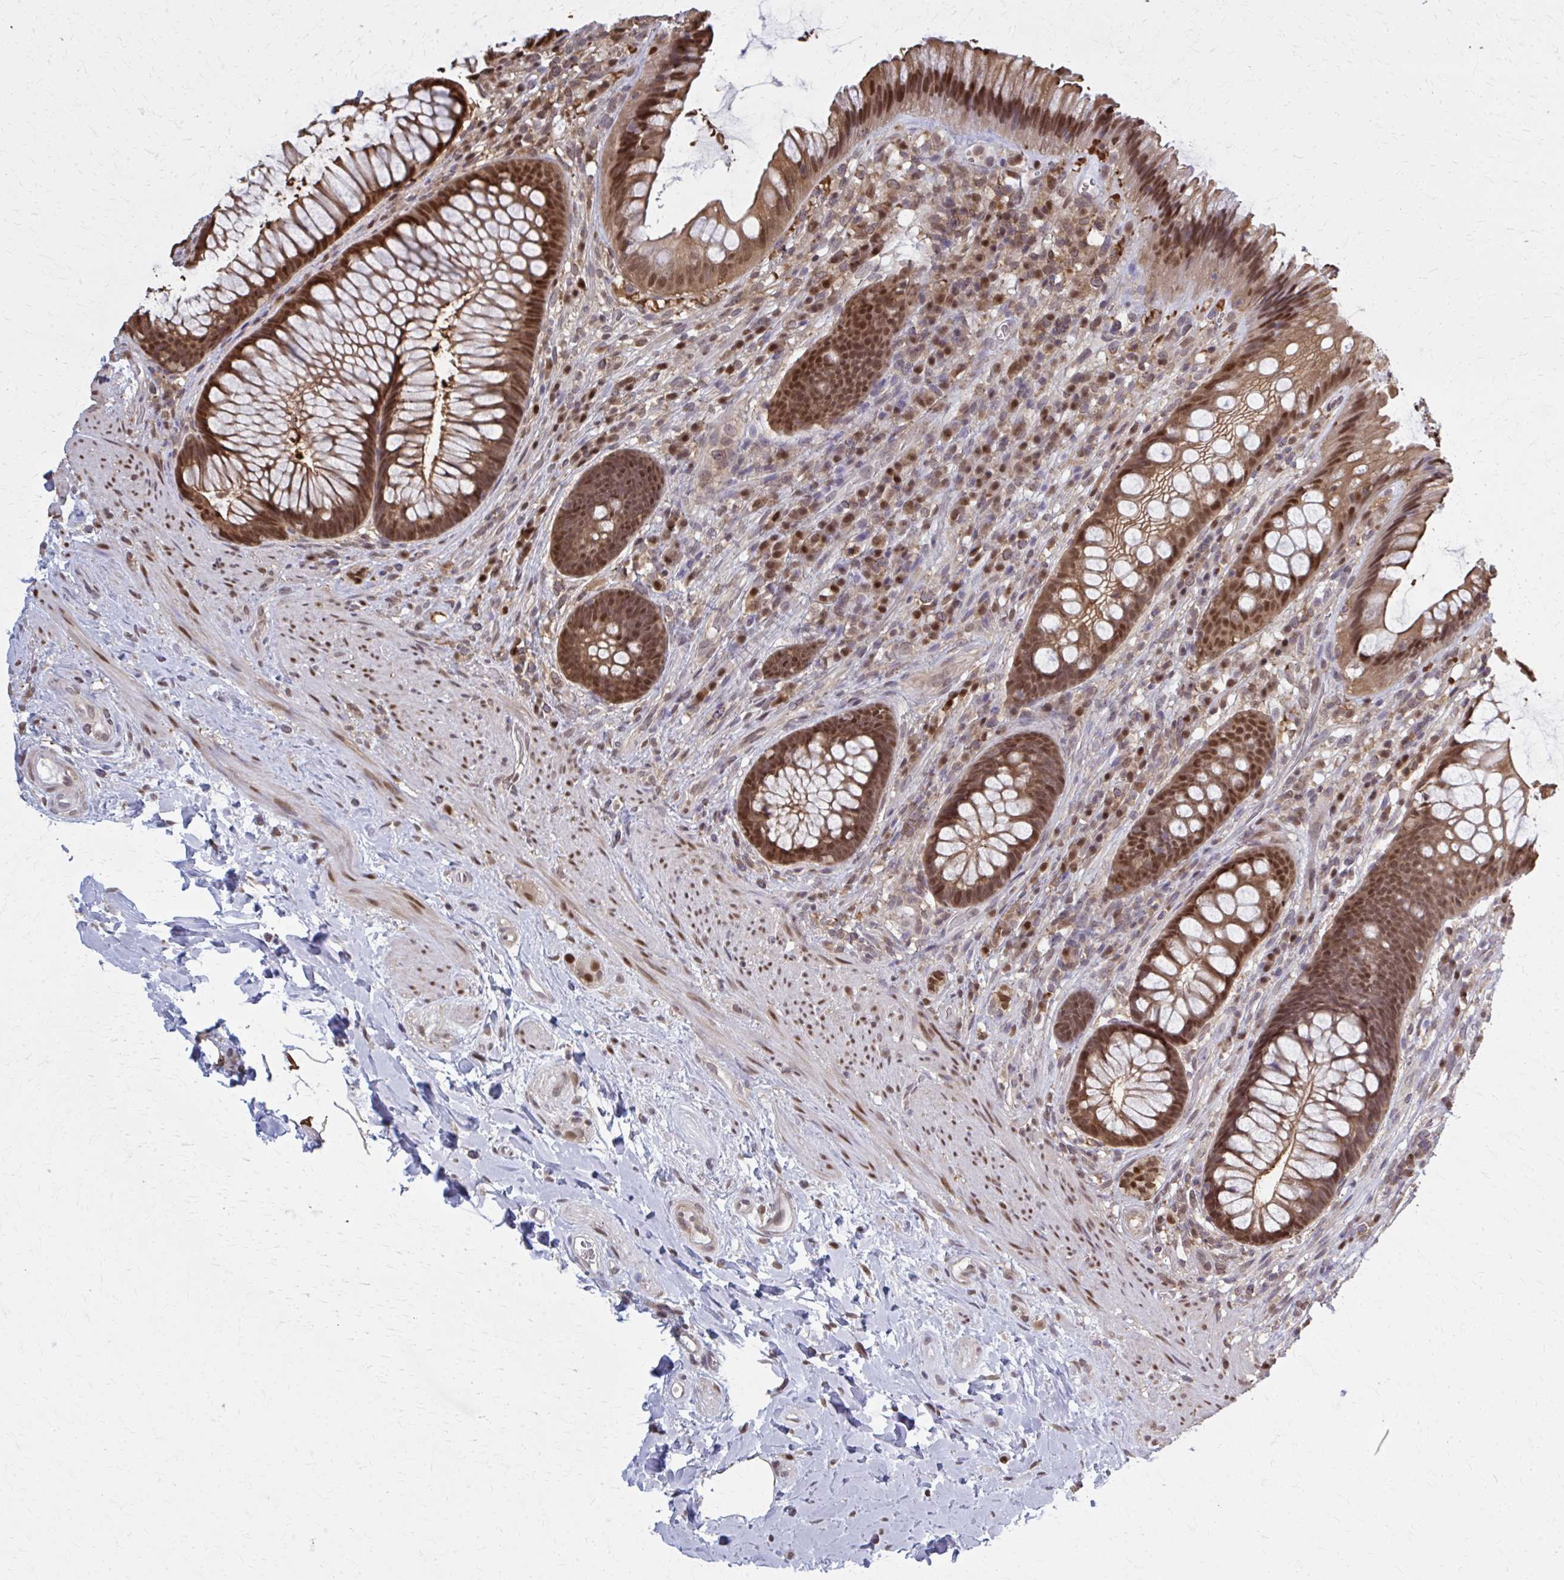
{"staining": {"intensity": "strong", "quantity": ">75%", "location": "cytoplasmic/membranous,nuclear"}, "tissue": "rectum", "cell_type": "Glandular cells", "image_type": "normal", "snomed": [{"axis": "morphology", "description": "Normal tissue, NOS"}, {"axis": "topography", "description": "Rectum"}], "caption": "Strong cytoplasmic/membranous,nuclear protein staining is seen in about >75% of glandular cells in rectum. The protein is stained brown, and the nuclei are stained in blue (DAB IHC with brightfield microscopy, high magnification).", "gene": "MDH1", "patient": {"sex": "male", "age": 53}}